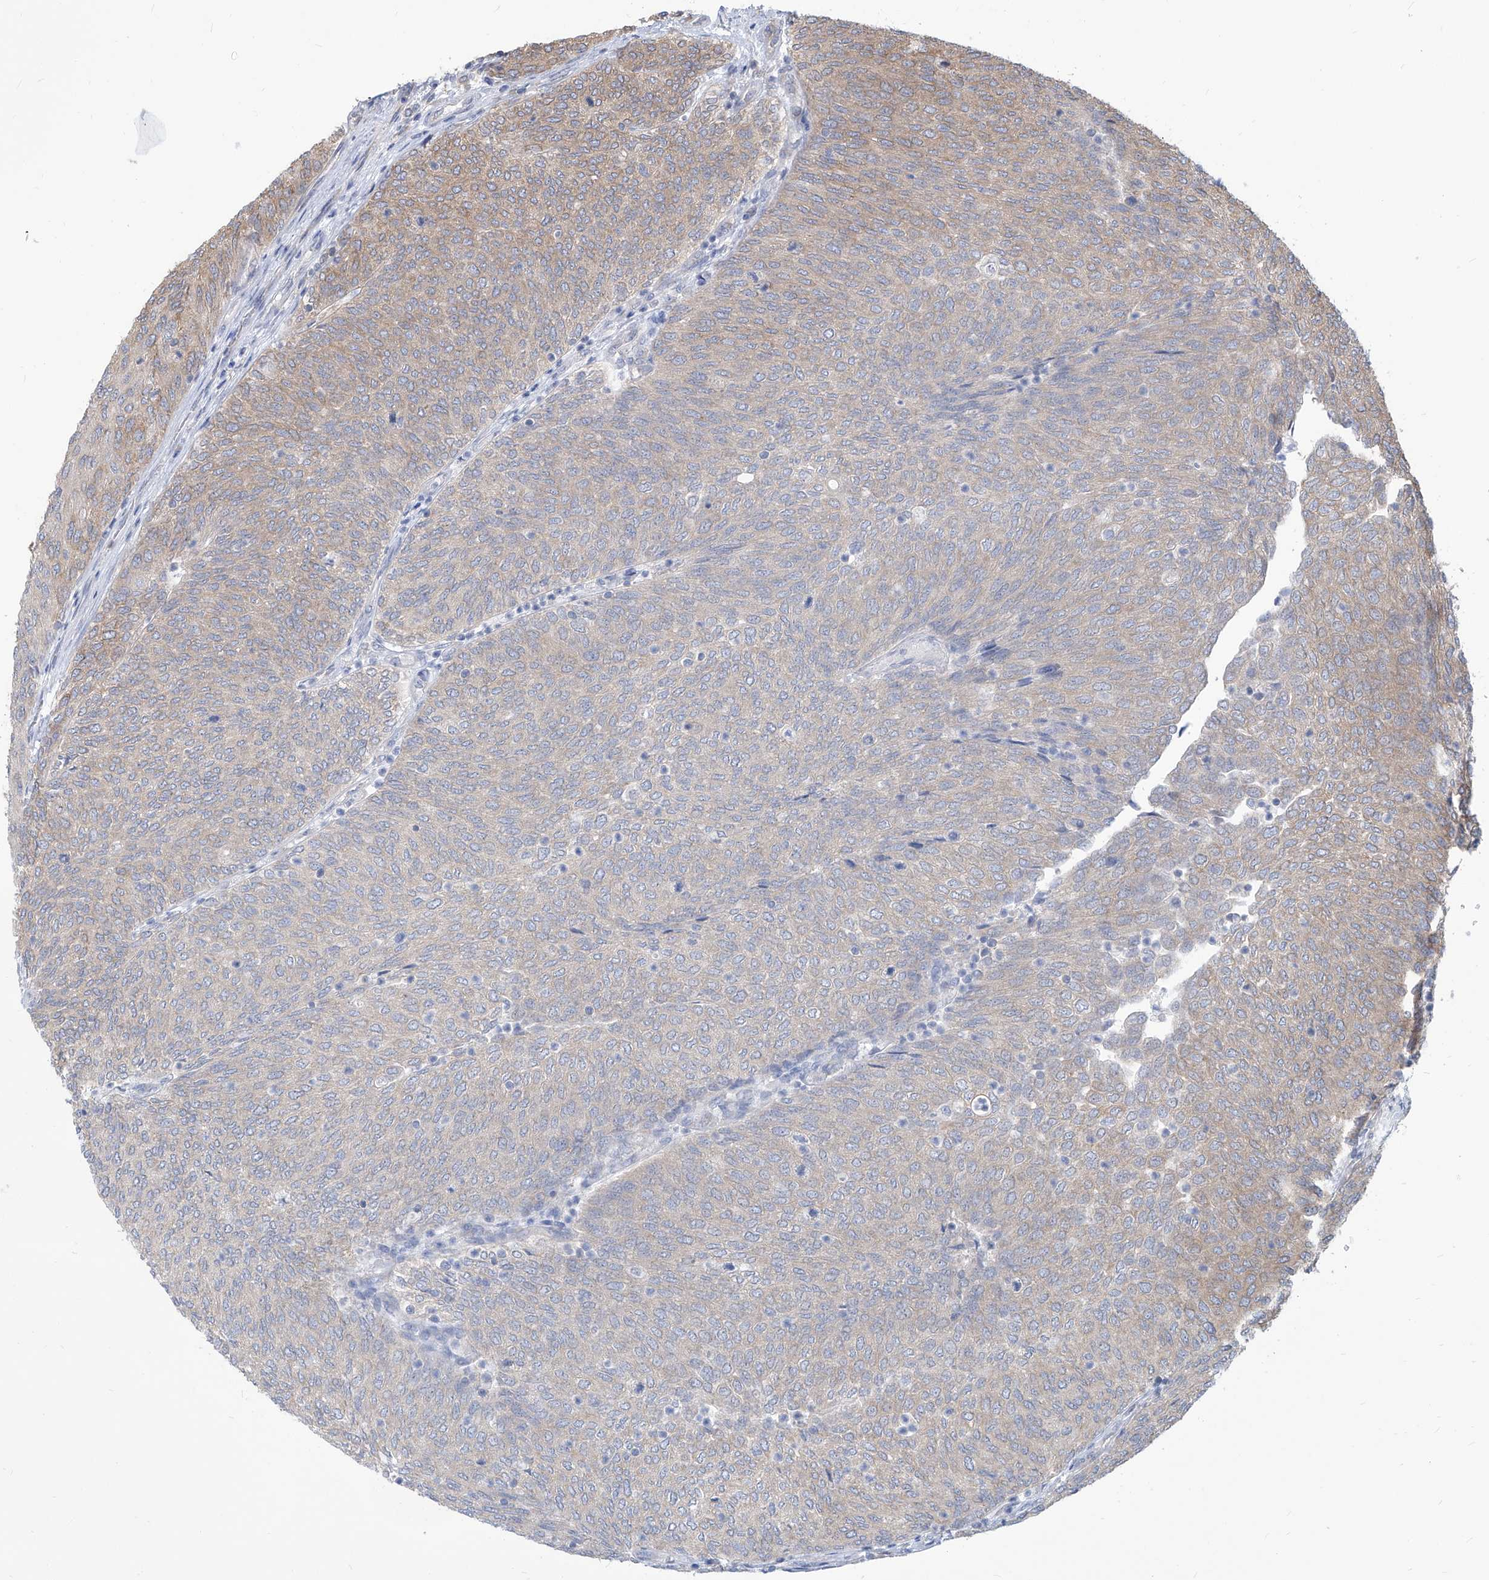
{"staining": {"intensity": "weak", "quantity": ">75%", "location": "cytoplasmic/membranous"}, "tissue": "urothelial cancer", "cell_type": "Tumor cells", "image_type": "cancer", "snomed": [{"axis": "morphology", "description": "Urothelial carcinoma, Low grade"}, {"axis": "topography", "description": "Urinary bladder"}], "caption": "Immunohistochemical staining of human urothelial cancer displays low levels of weak cytoplasmic/membranous protein expression in about >75% of tumor cells. The staining is performed using DAB brown chromogen to label protein expression. The nuclei are counter-stained blue using hematoxylin.", "gene": "FAM83B", "patient": {"sex": "female", "age": 79}}